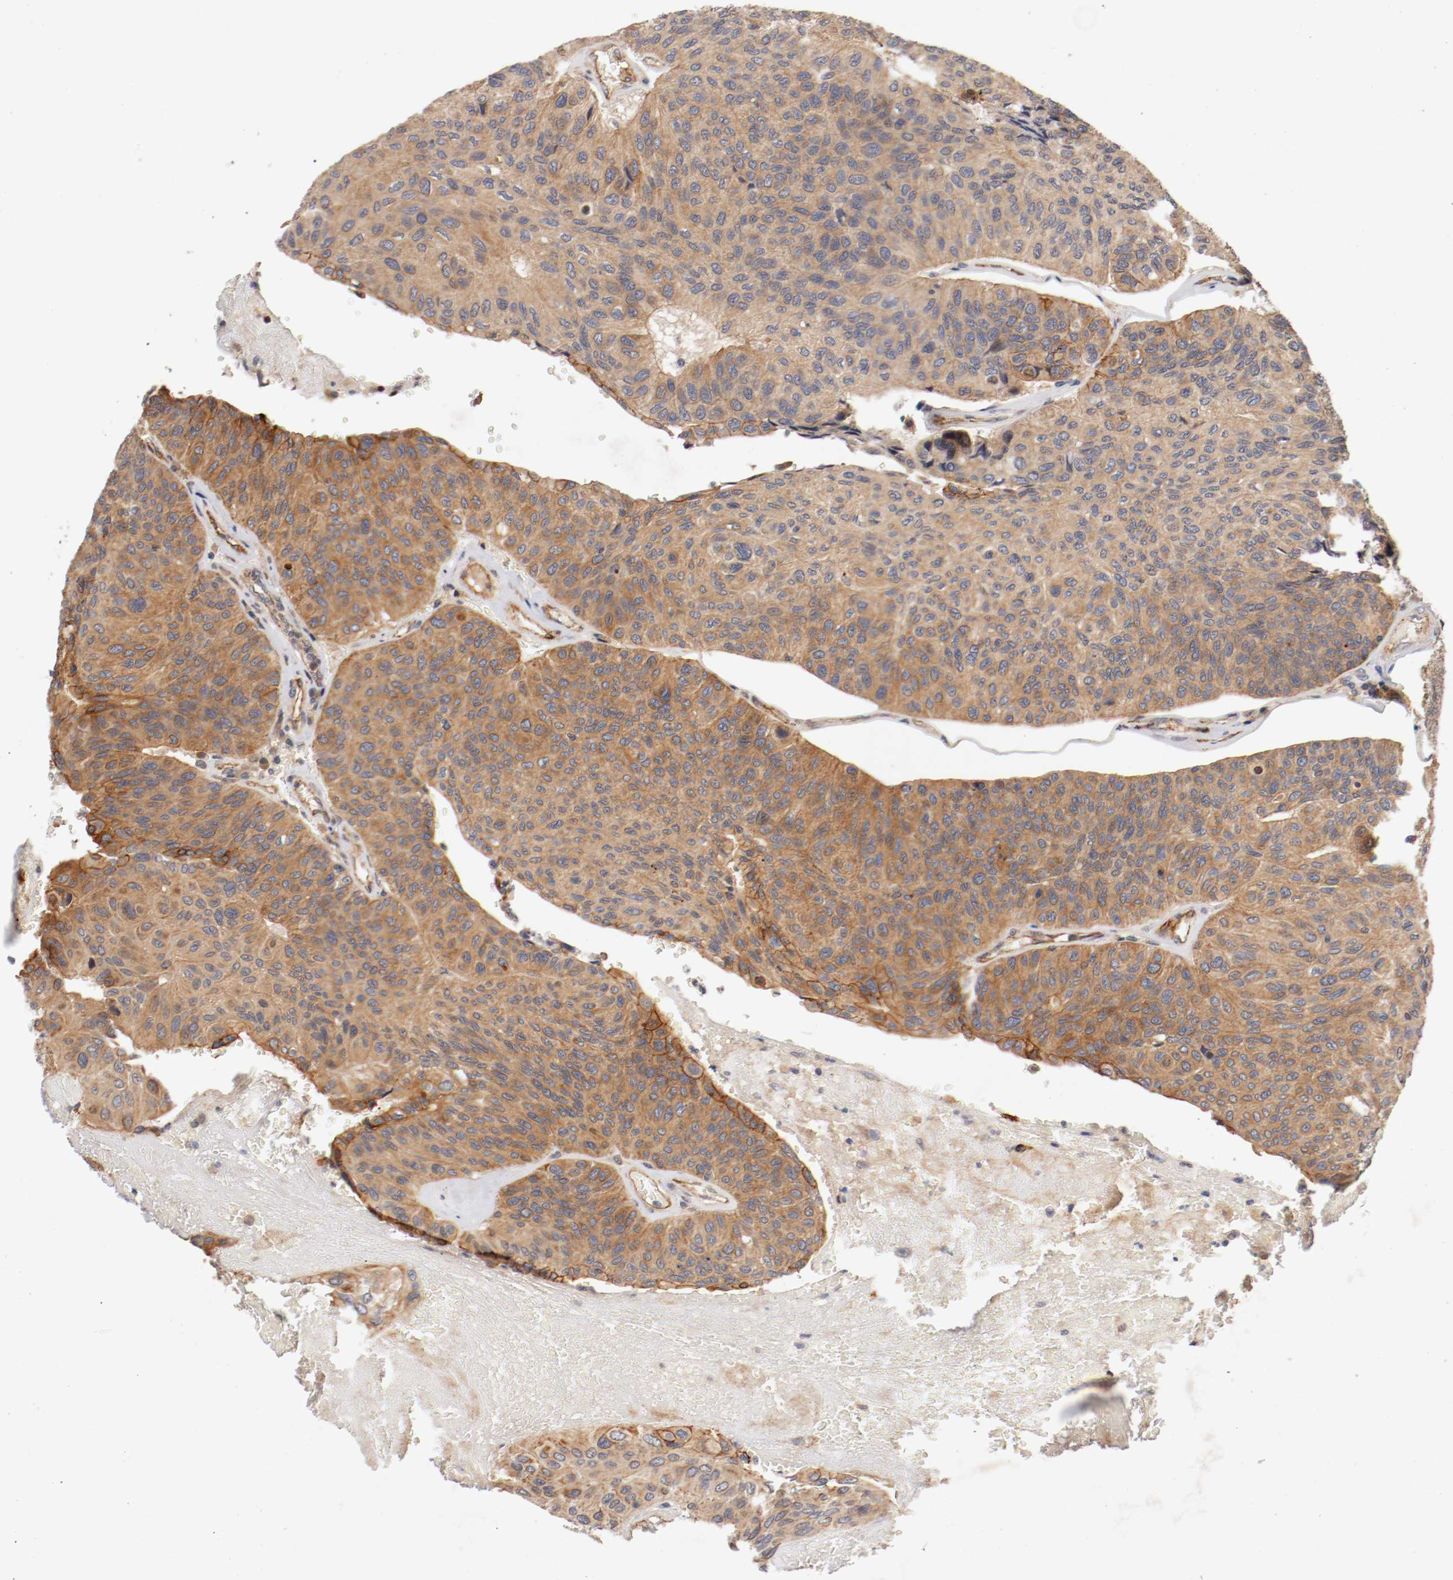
{"staining": {"intensity": "moderate", "quantity": ">75%", "location": "cytoplasmic/membranous"}, "tissue": "urothelial cancer", "cell_type": "Tumor cells", "image_type": "cancer", "snomed": [{"axis": "morphology", "description": "Urothelial carcinoma, High grade"}, {"axis": "topography", "description": "Urinary bladder"}], "caption": "Urothelial cancer was stained to show a protein in brown. There is medium levels of moderate cytoplasmic/membranous positivity in approximately >75% of tumor cells. The staining is performed using DAB brown chromogen to label protein expression. The nuclei are counter-stained blue using hematoxylin.", "gene": "TYK2", "patient": {"sex": "male", "age": 66}}